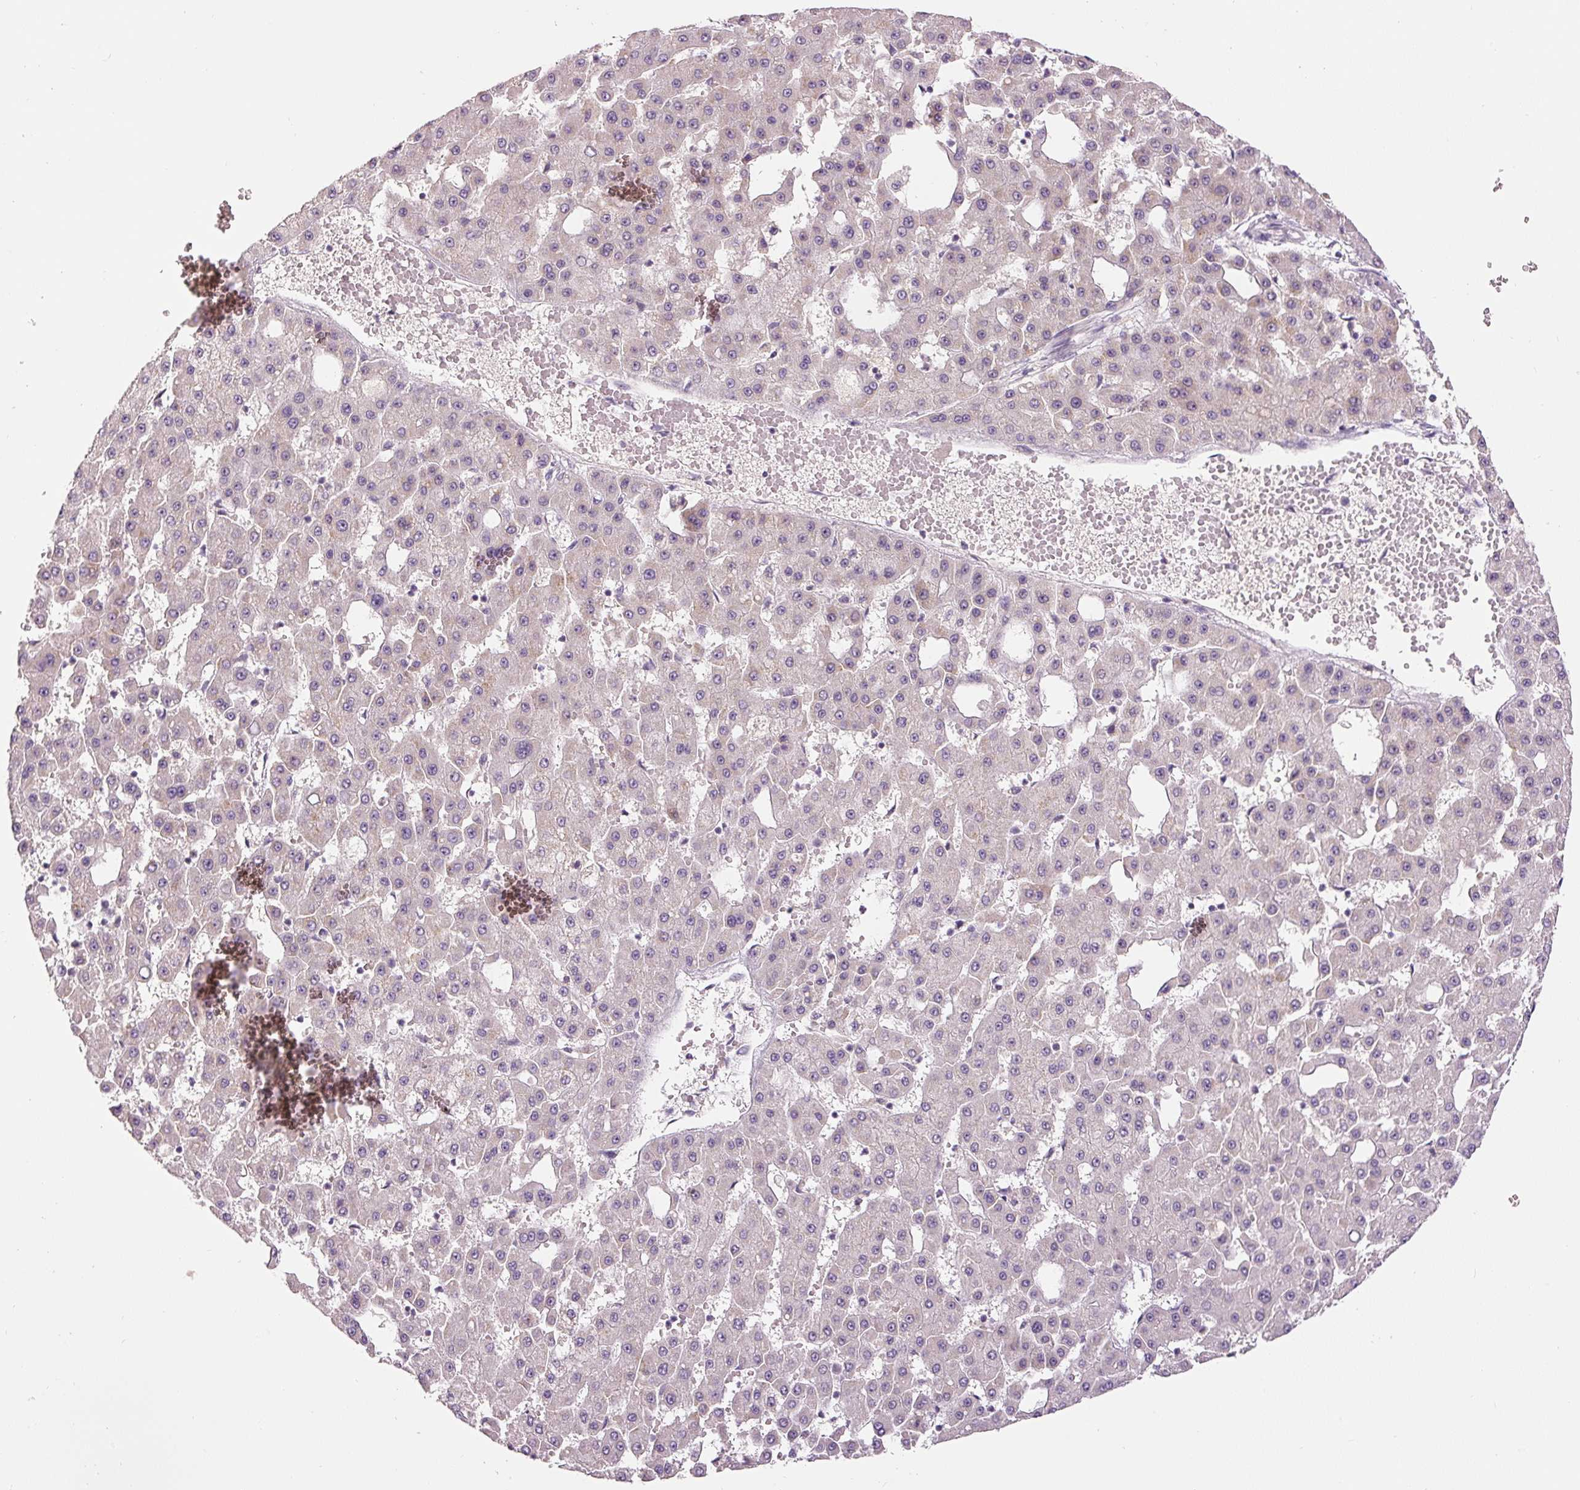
{"staining": {"intensity": "negative", "quantity": "none", "location": "none"}, "tissue": "liver cancer", "cell_type": "Tumor cells", "image_type": "cancer", "snomed": [{"axis": "morphology", "description": "Carcinoma, Hepatocellular, NOS"}, {"axis": "topography", "description": "Liver"}], "caption": "The micrograph shows no staining of tumor cells in liver cancer.", "gene": "FABP7", "patient": {"sex": "male", "age": 47}}